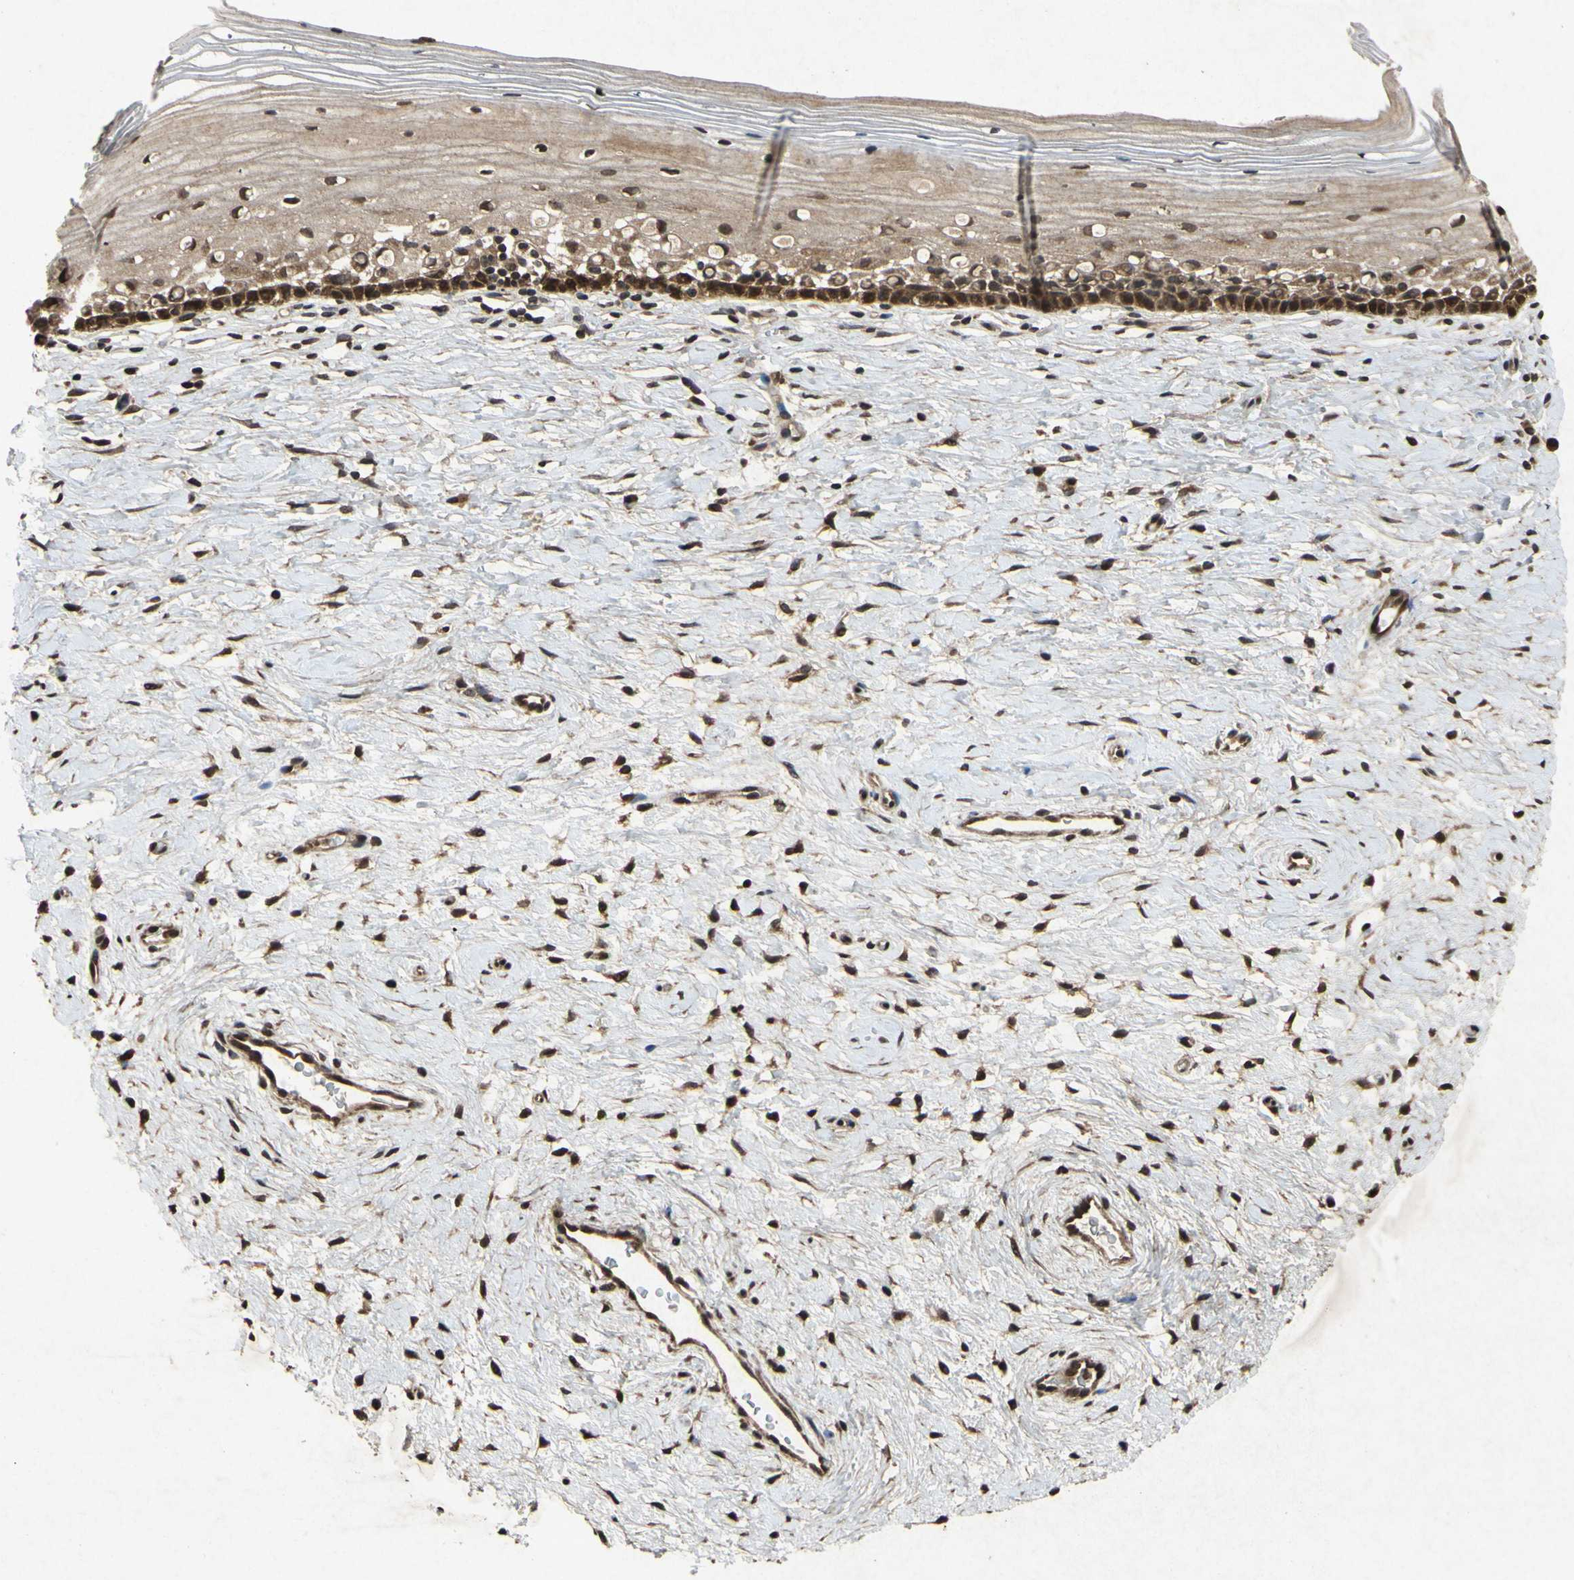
{"staining": {"intensity": "strong", "quantity": ">75%", "location": "cytoplasmic/membranous,nuclear"}, "tissue": "cervix", "cell_type": "Glandular cells", "image_type": "normal", "snomed": [{"axis": "morphology", "description": "Normal tissue, NOS"}, {"axis": "topography", "description": "Cervix"}], "caption": "A brown stain labels strong cytoplasmic/membranous,nuclear expression of a protein in glandular cells of benign cervix.", "gene": "ATP6V1H", "patient": {"sex": "female", "age": 39}}